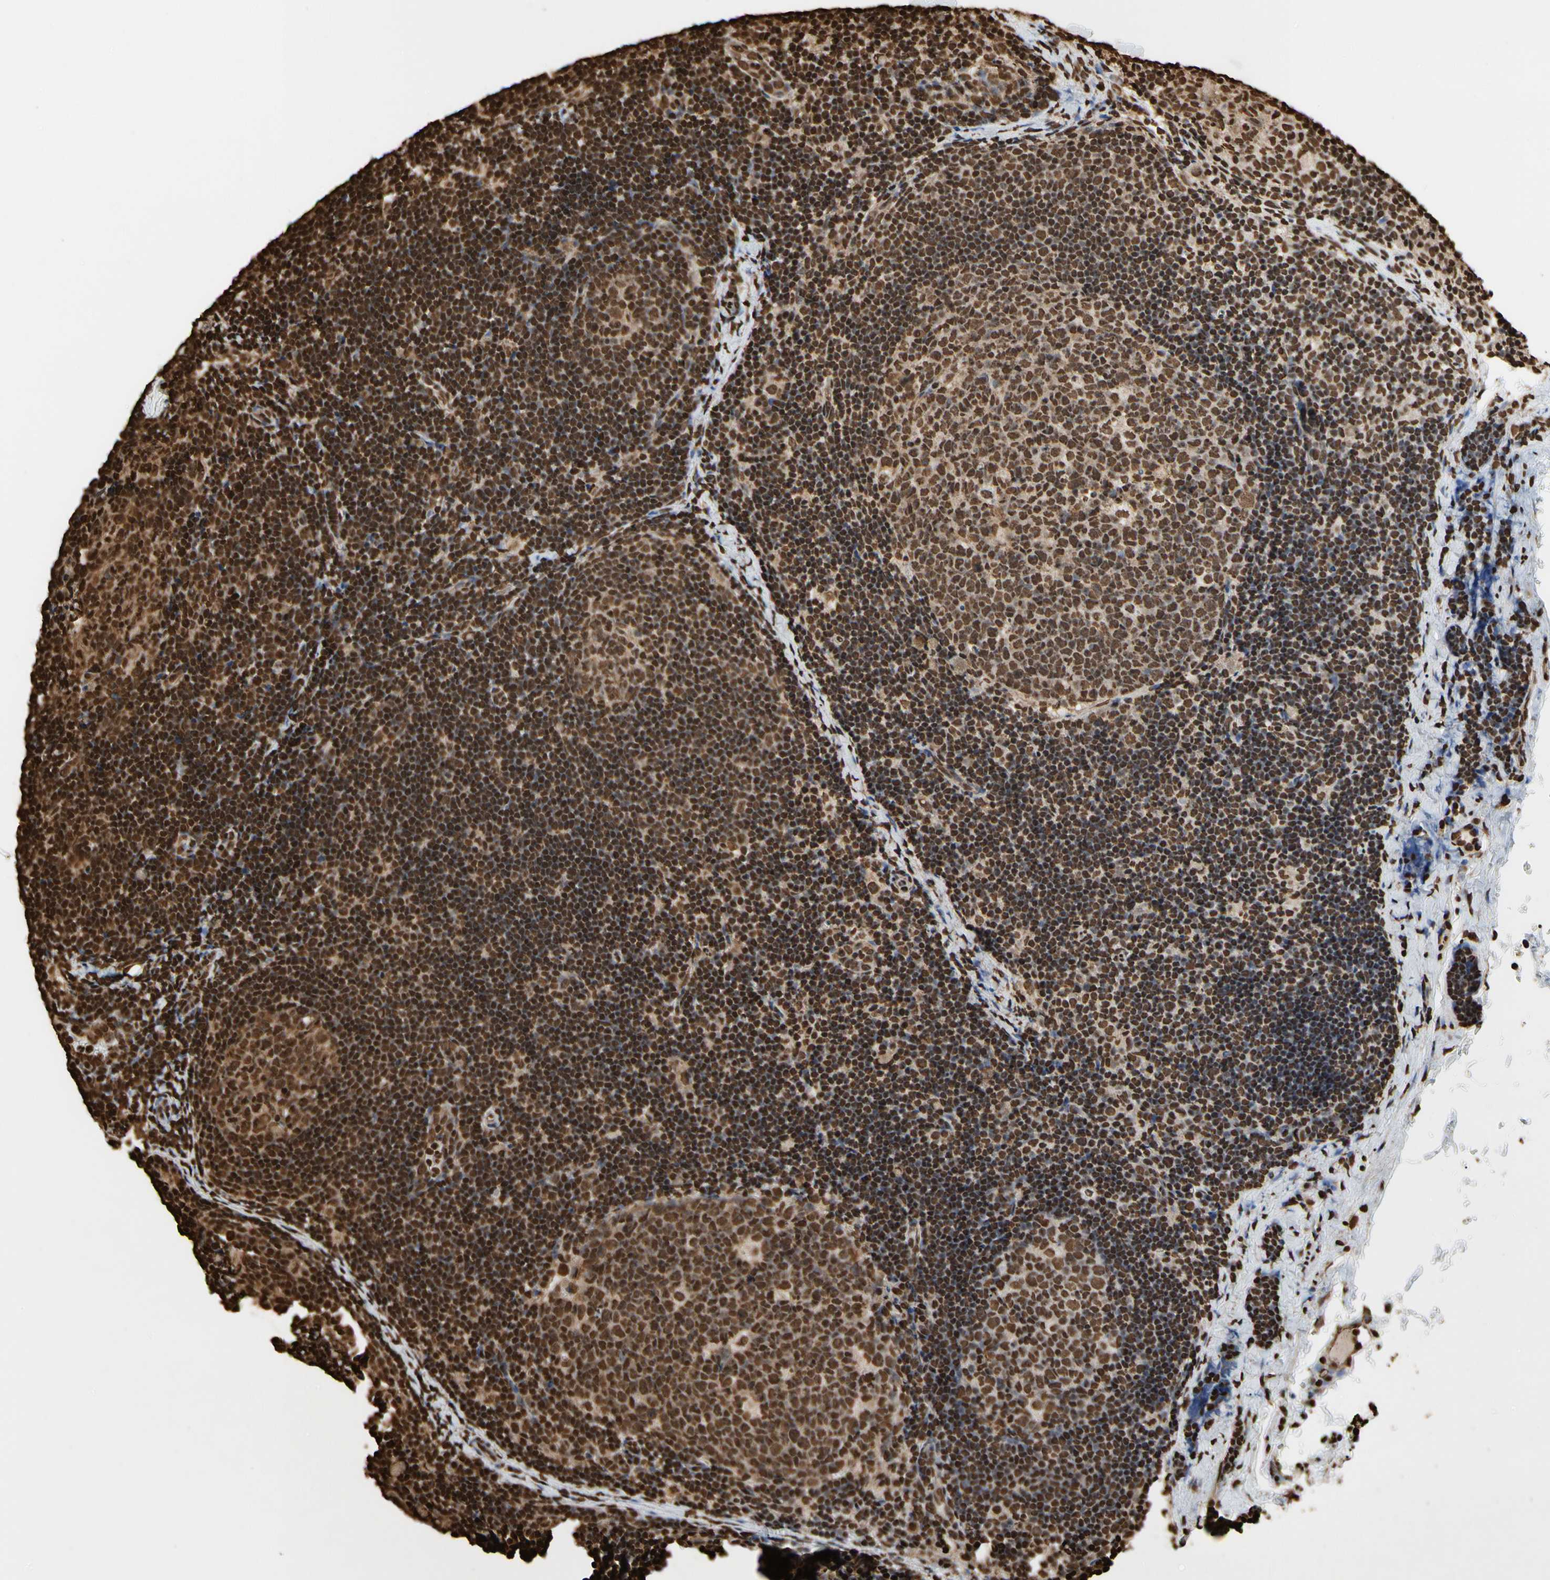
{"staining": {"intensity": "strong", "quantity": ">75%", "location": "nuclear"}, "tissue": "lymph node", "cell_type": "Germinal center cells", "image_type": "normal", "snomed": [{"axis": "morphology", "description": "Normal tissue, NOS"}, {"axis": "topography", "description": "Lymph node"}], "caption": "Brown immunohistochemical staining in benign human lymph node displays strong nuclear expression in approximately >75% of germinal center cells.", "gene": "HNRNPK", "patient": {"sex": "female", "age": 14}}